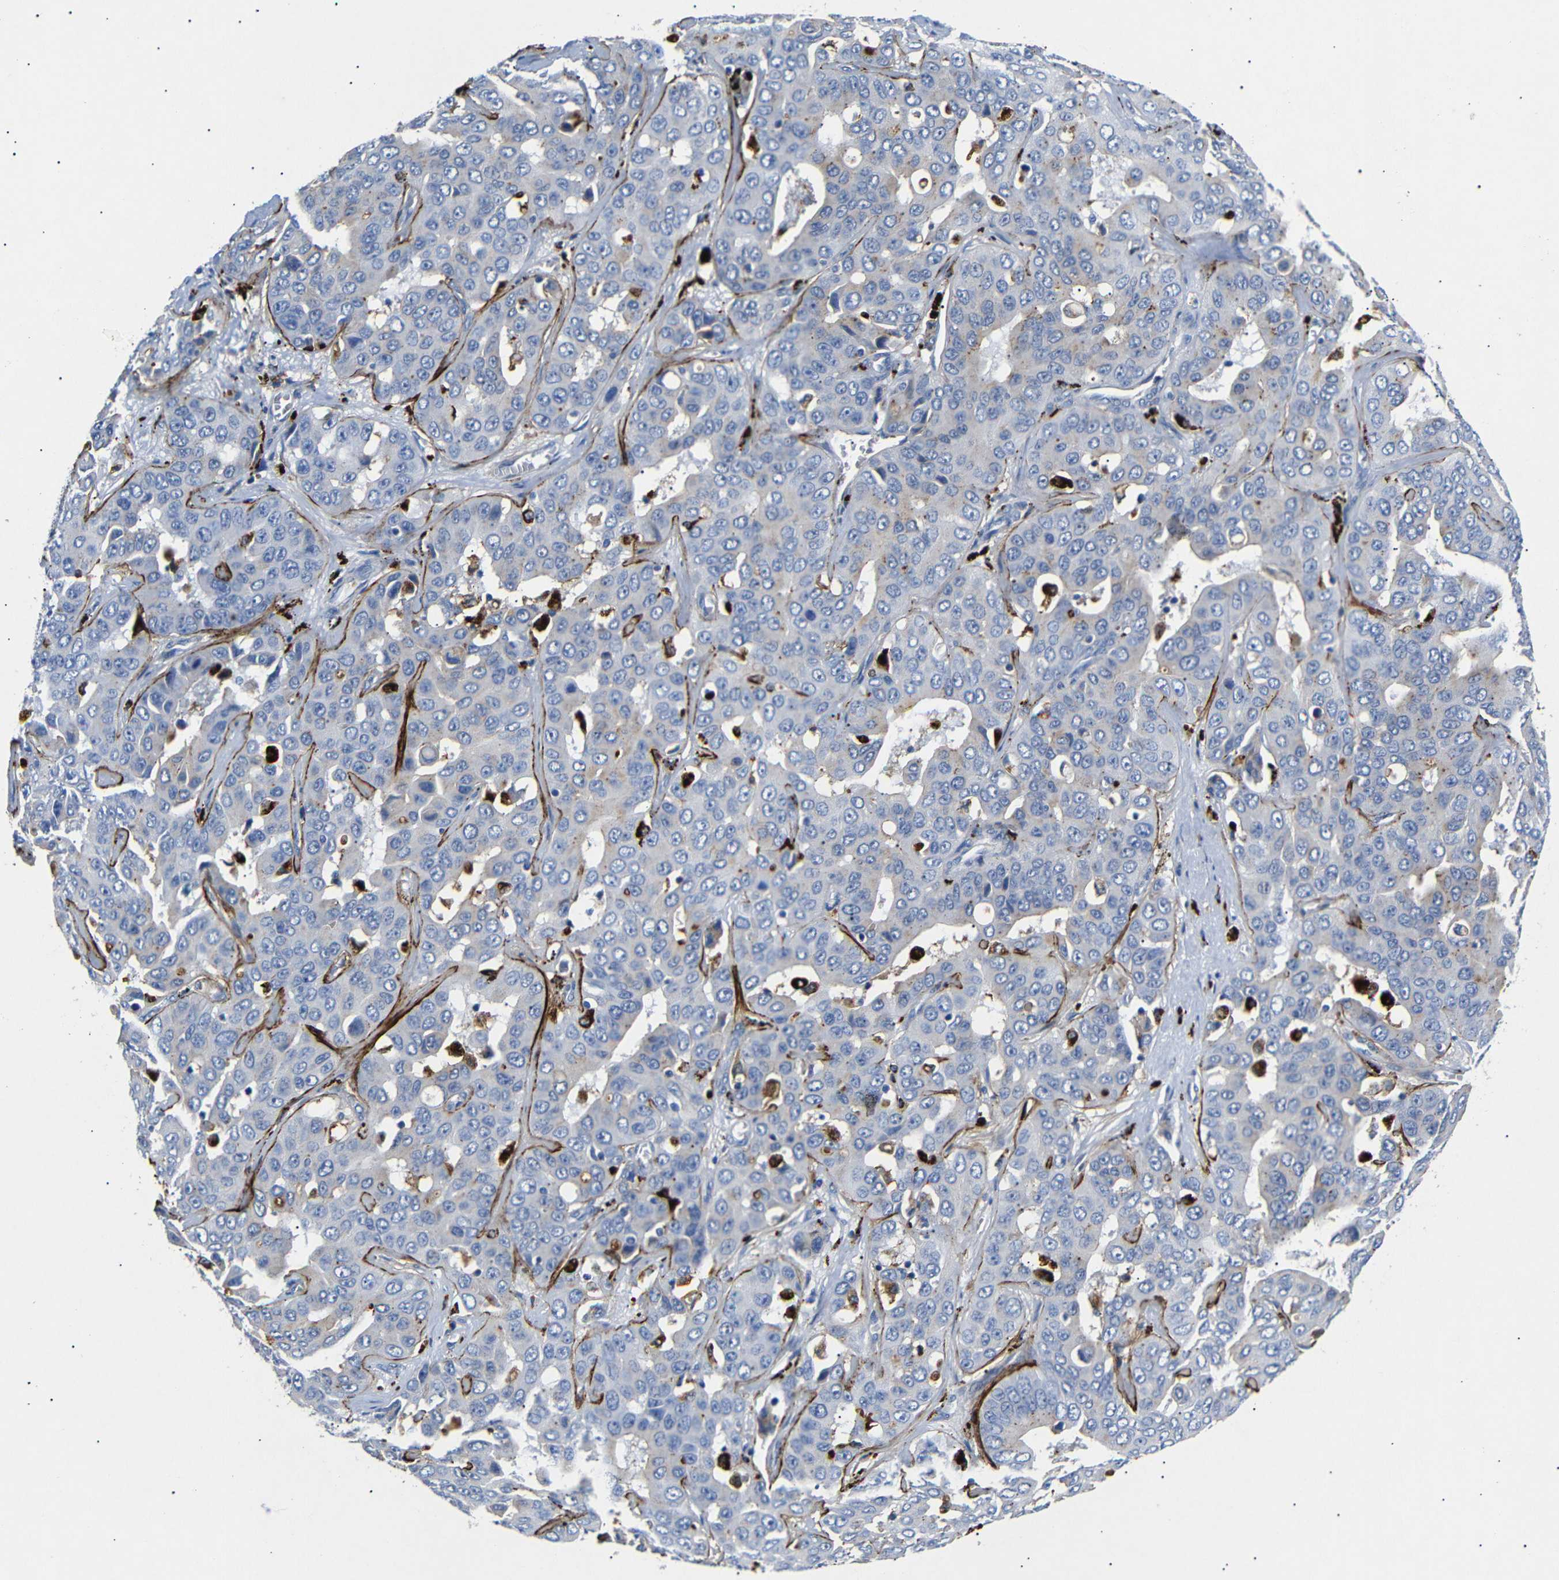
{"staining": {"intensity": "negative", "quantity": "none", "location": "none"}, "tissue": "liver cancer", "cell_type": "Tumor cells", "image_type": "cancer", "snomed": [{"axis": "morphology", "description": "Cholangiocarcinoma"}, {"axis": "topography", "description": "Liver"}], "caption": "High power microscopy image of an immunohistochemistry micrograph of cholangiocarcinoma (liver), revealing no significant expression in tumor cells.", "gene": "SDCBP", "patient": {"sex": "female", "age": 52}}